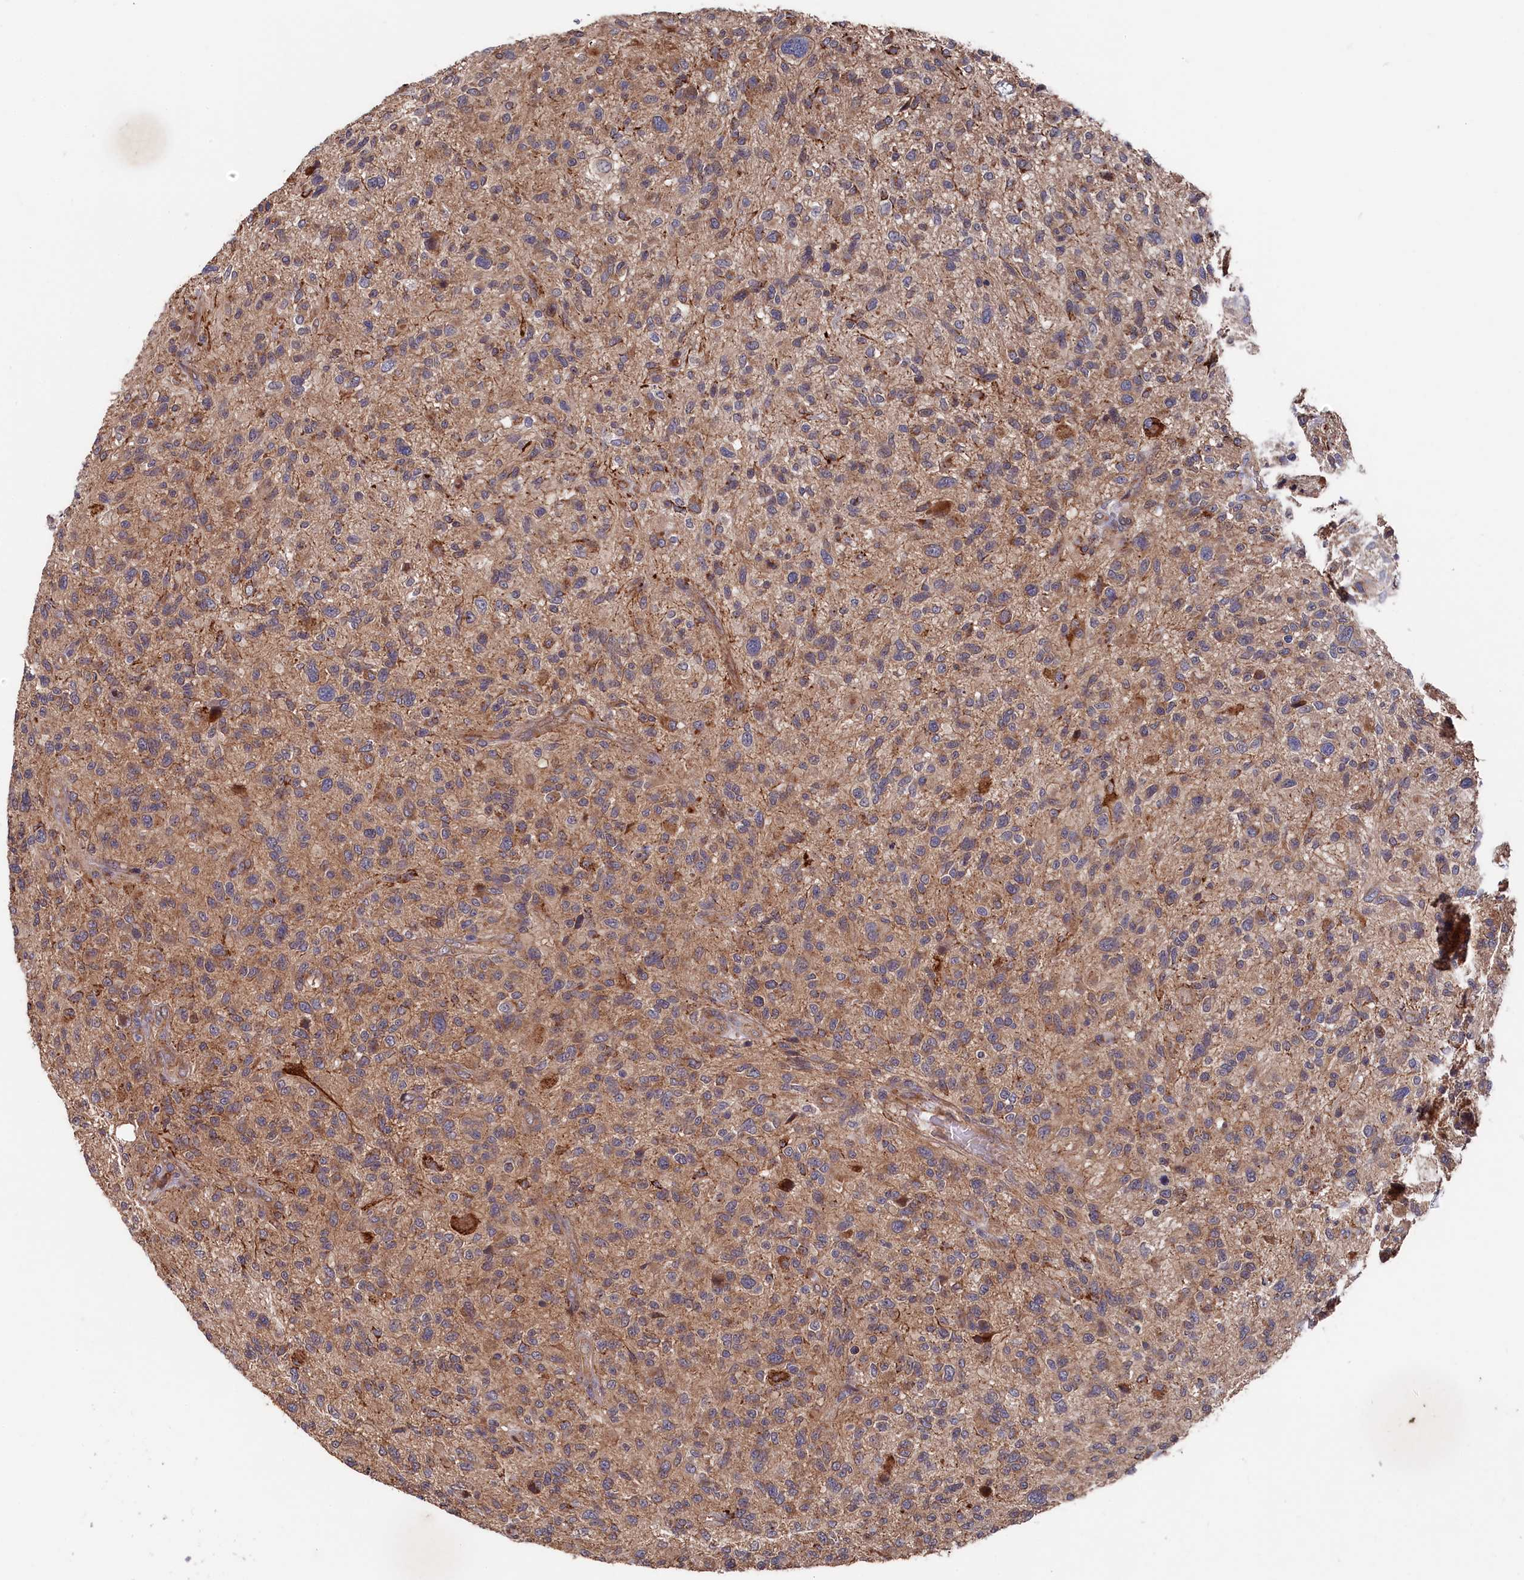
{"staining": {"intensity": "moderate", "quantity": ">75%", "location": "cytoplasmic/membranous"}, "tissue": "glioma", "cell_type": "Tumor cells", "image_type": "cancer", "snomed": [{"axis": "morphology", "description": "Glioma, malignant, High grade"}, {"axis": "topography", "description": "Brain"}], "caption": "Immunohistochemical staining of glioma shows medium levels of moderate cytoplasmic/membranous protein positivity in about >75% of tumor cells. Nuclei are stained in blue.", "gene": "SLC12A4", "patient": {"sex": "male", "age": 47}}